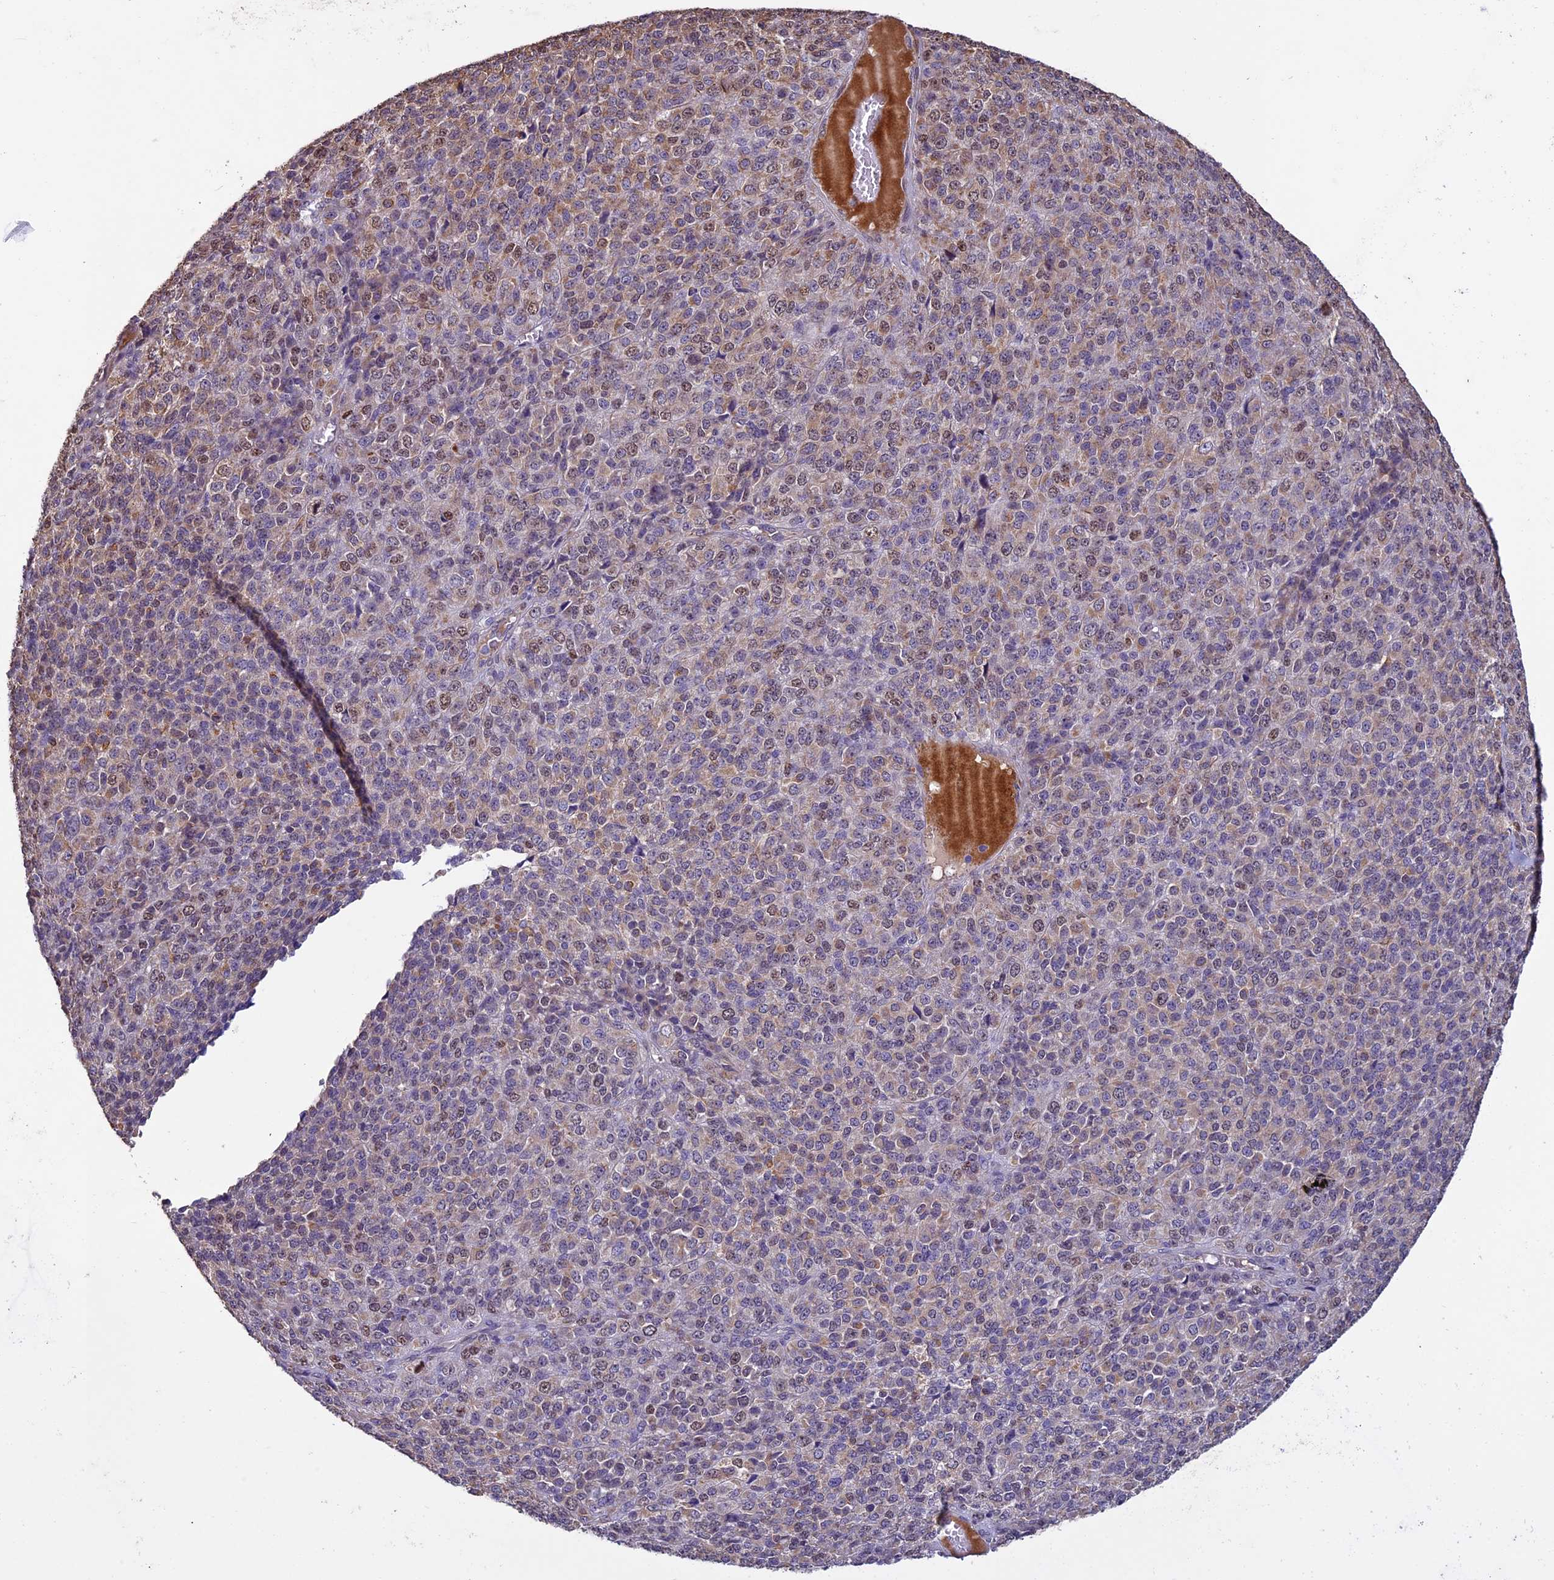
{"staining": {"intensity": "moderate", "quantity": "25%-75%", "location": "cytoplasmic/membranous,nuclear"}, "tissue": "melanoma", "cell_type": "Tumor cells", "image_type": "cancer", "snomed": [{"axis": "morphology", "description": "Malignant melanoma, Metastatic site"}, {"axis": "topography", "description": "Brain"}], "caption": "Protein staining of melanoma tissue shows moderate cytoplasmic/membranous and nuclear staining in approximately 25%-75% of tumor cells.", "gene": "C3orf70", "patient": {"sex": "female", "age": 56}}